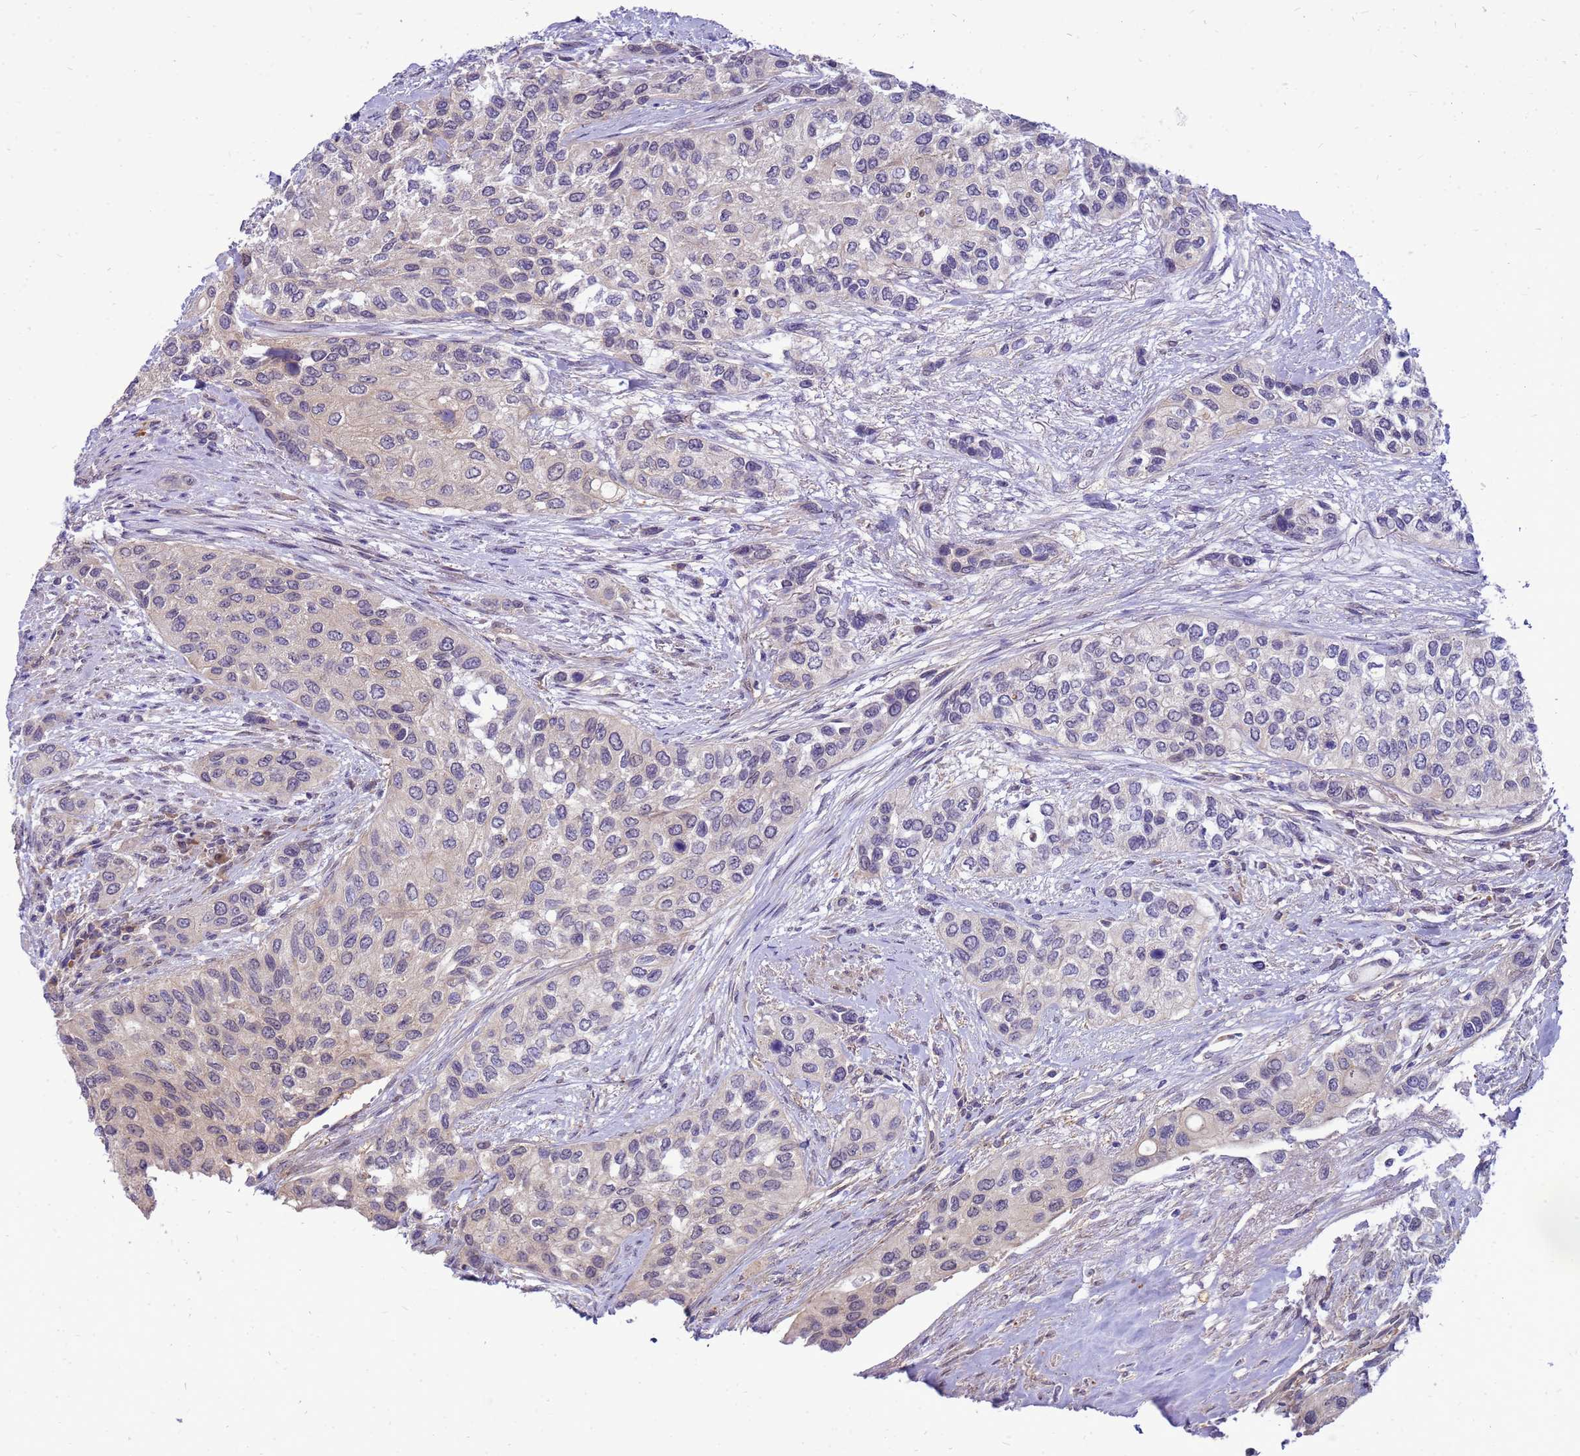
{"staining": {"intensity": "weak", "quantity": "<25%", "location": "cytoplasmic/membranous"}, "tissue": "urothelial cancer", "cell_type": "Tumor cells", "image_type": "cancer", "snomed": [{"axis": "morphology", "description": "Normal tissue, NOS"}, {"axis": "morphology", "description": "Urothelial carcinoma, High grade"}, {"axis": "topography", "description": "Vascular tissue"}, {"axis": "topography", "description": "Urinary bladder"}], "caption": "Human urothelial carcinoma (high-grade) stained for a protein using immunohistochemistry (IHC) reveals no staining in tumor cells.", "gene": "ENOPH1", "patient": {"sex": "female", "age": 56}}